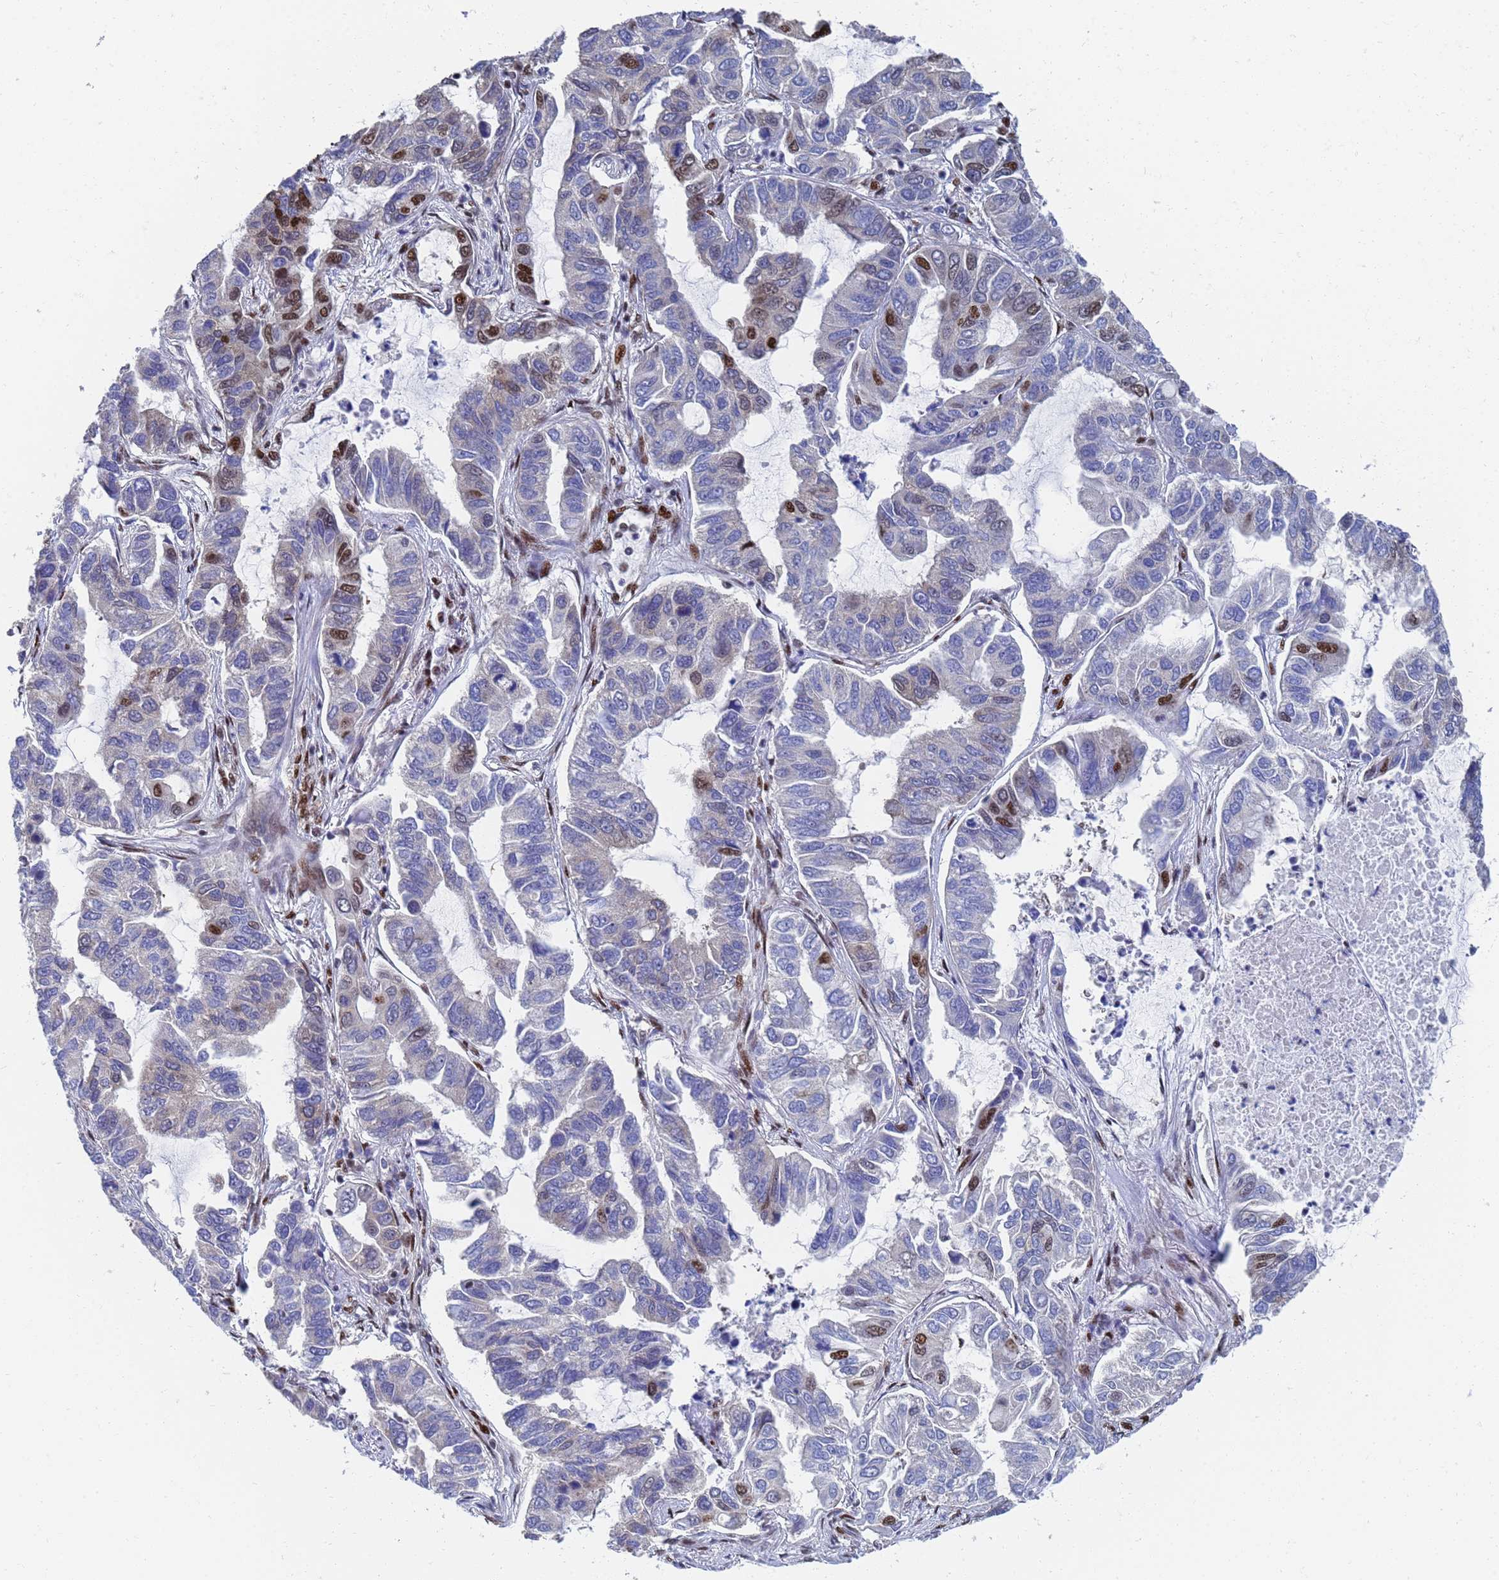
{"staining": {"intensity": "moderate", "quantity": "<25%", "location": "nuclear"}, "tissue": "lung cancer", "cell_type": "Tumor cells", "image_type": "cancer", "snomed": [{"axis": "morphology", "description": "Adenocarcinoma, NOS"}, {"axis": "topography", "description": "Lung"}], "caption": "About <25% of tumor cells in human lung cancer demonstrate moderate nuclear protein positivity as visualized by brown immunohistochemical staining.", "gene": "AP5Z1", "patient": {"sex": "male", "age": 64}}